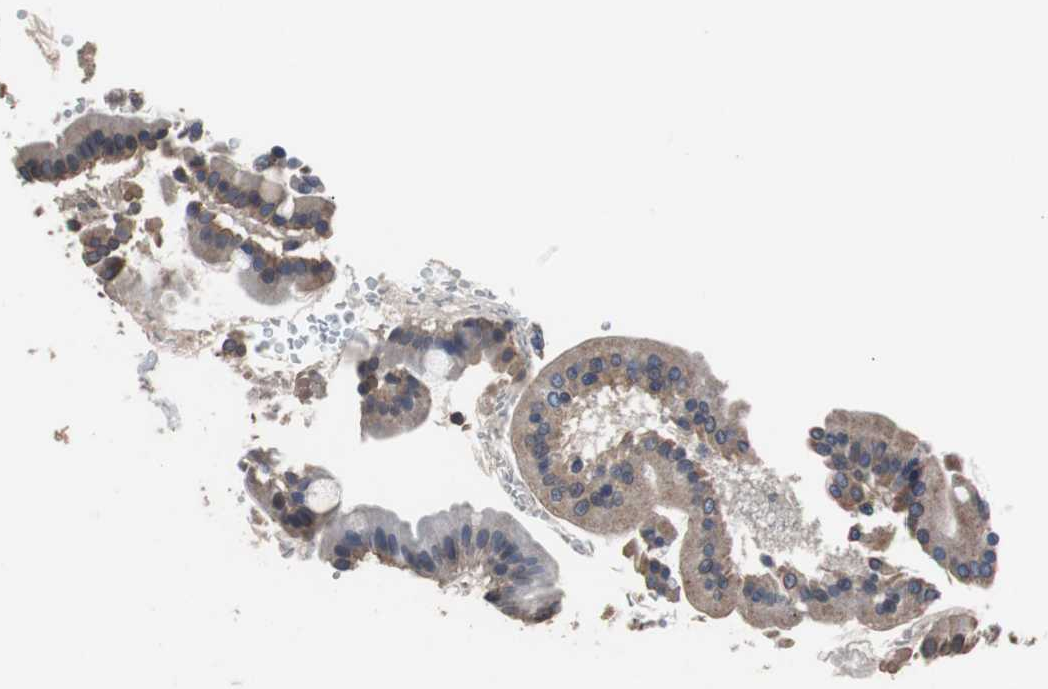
{"staining": {"intensity": "moderate", "quantity": ">75%", "location": "cytoplasmic/membranous"}, "tissue": "duodenum", "cell_type": "Glandular cells", "image_type": "normal", "snomed": [{"axis": "morphology", "description": "Normal tissue, NOS"}, {"axis": "topography", "description": "Duodenum"}], "caption": "Immunohistochemical staining of unremarkable duodenum displays medium levels of moderate cytoplasmic/membranous positivity in approximately >75% of glandular cells. (DAB (3,3'-diaminobenzidine) IHC, brown staining for protein, blue staining for nuclei).", "gene": "PITRM1", "patient": {"sex": "male", "age": 50}}